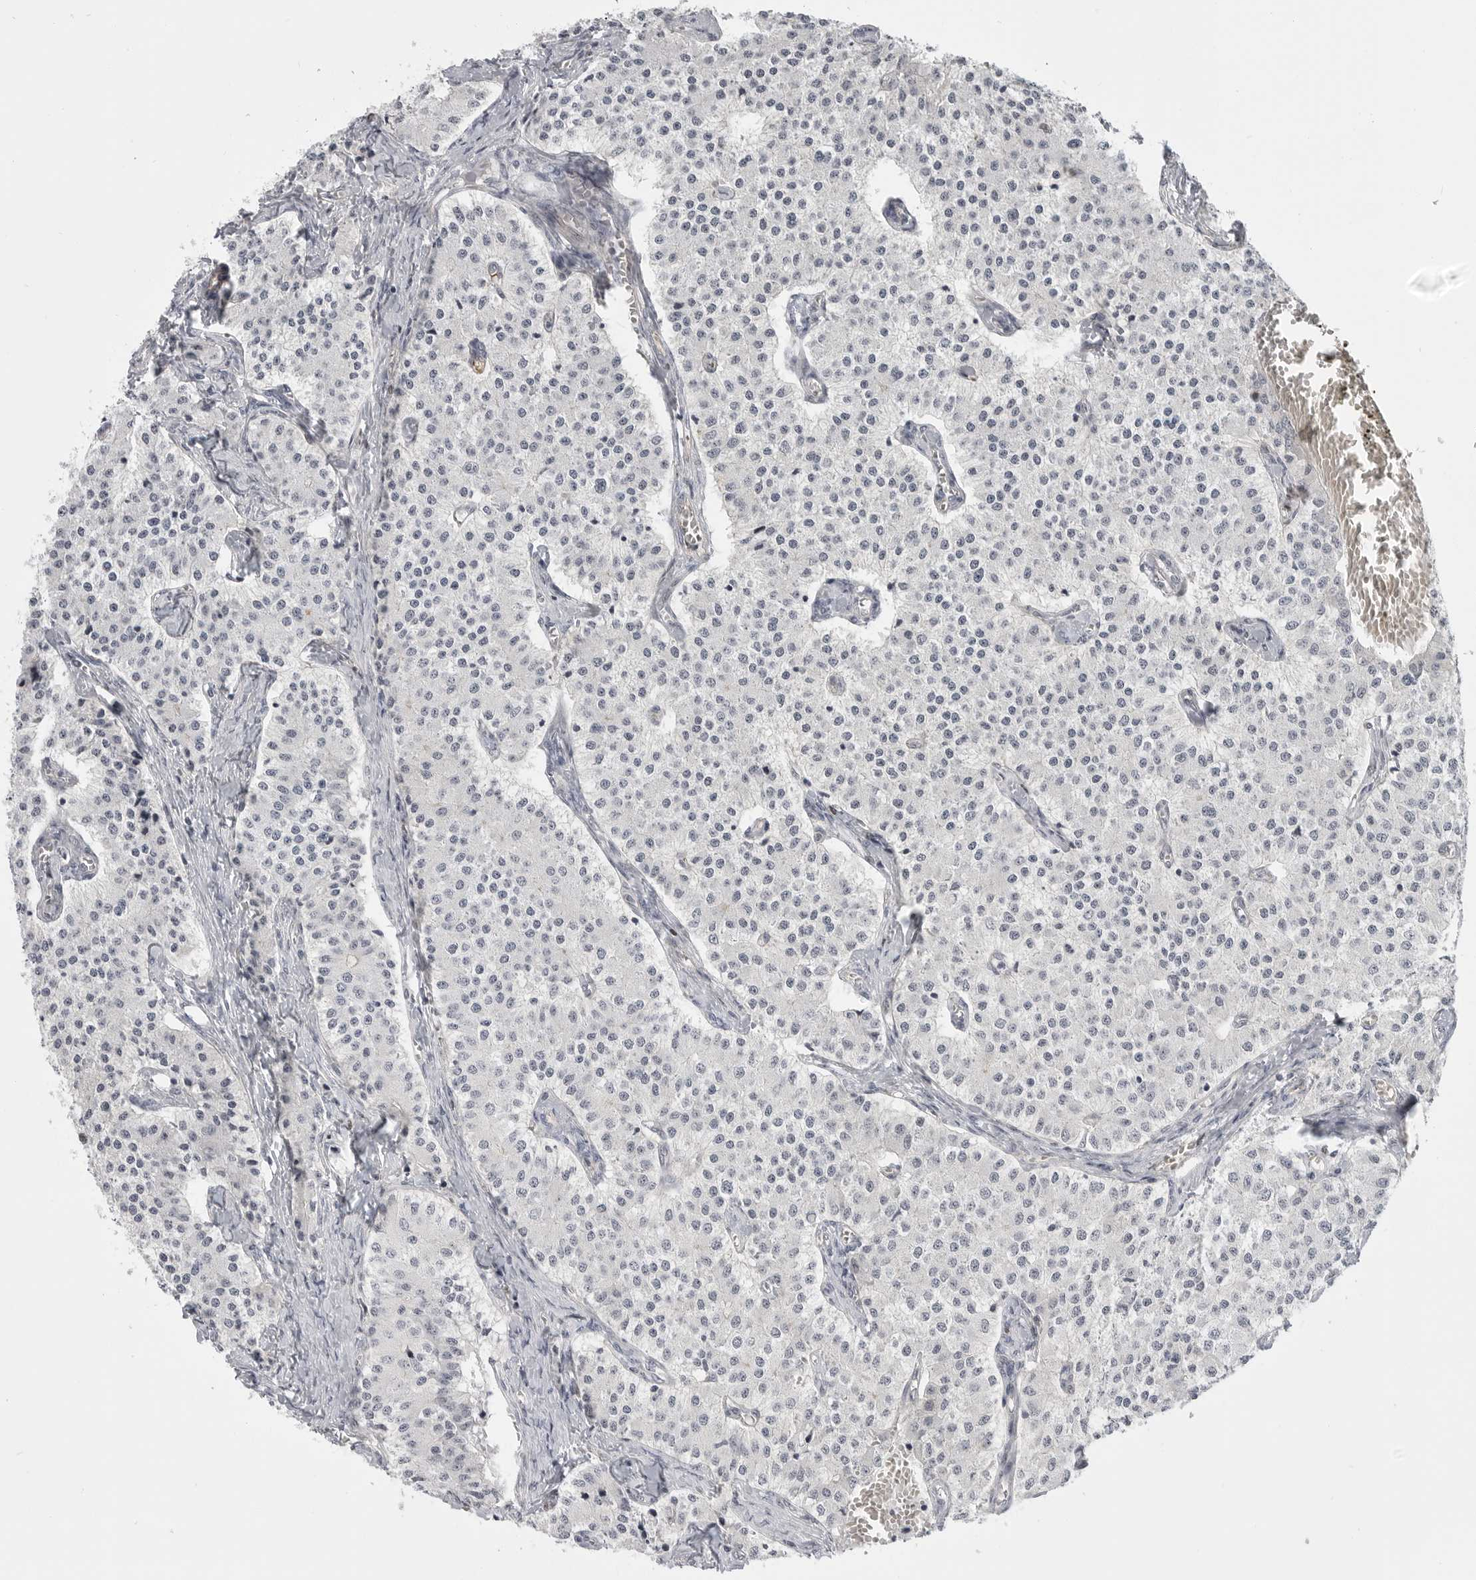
{"staining": {"intensity": "negative", "quantity": "none", "location": "none"}, "tissue": "carcinoid", "cell_type": "Tumor cells", "image_type": "cancer", "snomed": [{"axis": "morphology", "description": "Carcinoid, malignant, NOS"}, {"axis": "topography", "description": "Colon"}], "caption": "The image exhibits no staining of tumor cells in carcinoid (malignant). The staining was performed using DAB (3,3'-diaminobenzidine) to visualize the protein expression in brown, while the nuclei were stained in blue with hematoxylin (Magnification: 20x).", "gene": "CEP295NL", "patient": {"sex": "female", "age": 52}}